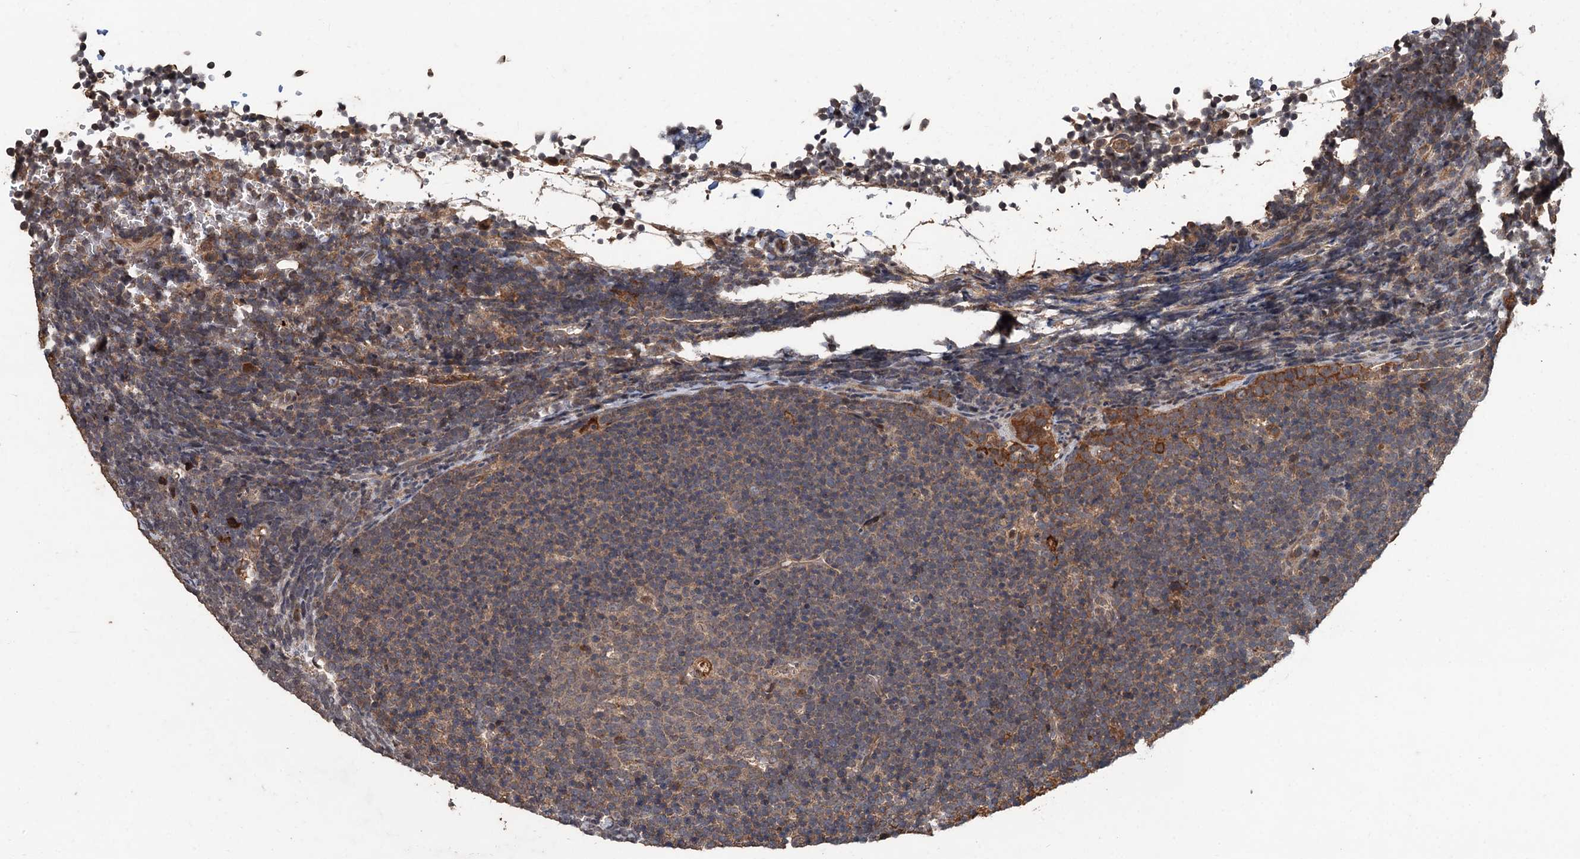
{"staining": {"intensity": "moderate", "quantity": "<25%", "location": "cytoplasmic/membranous"}, "tissue": "lymphoma", "cell_type": "Tumor cells", "image_type": "cancer", "snomed": [{"axis": "morphology", "description": "Malignant lymphoma, non-Hodgkin's type, High grade"}, {"axis": "topography", "description": "Lymph node"}], "caption": "Immunohistochemical staining of human lymphoma exhibits moderate cytoplasmic/membranous protein expression in approximately <25% of tumor cells. (Stains: DAB in brown, nuclei in blue, Microscopy: brightfield microscopy at high magnification).", "gene": "ZNF438", "patient": {"sex": "male", "age": 13}}